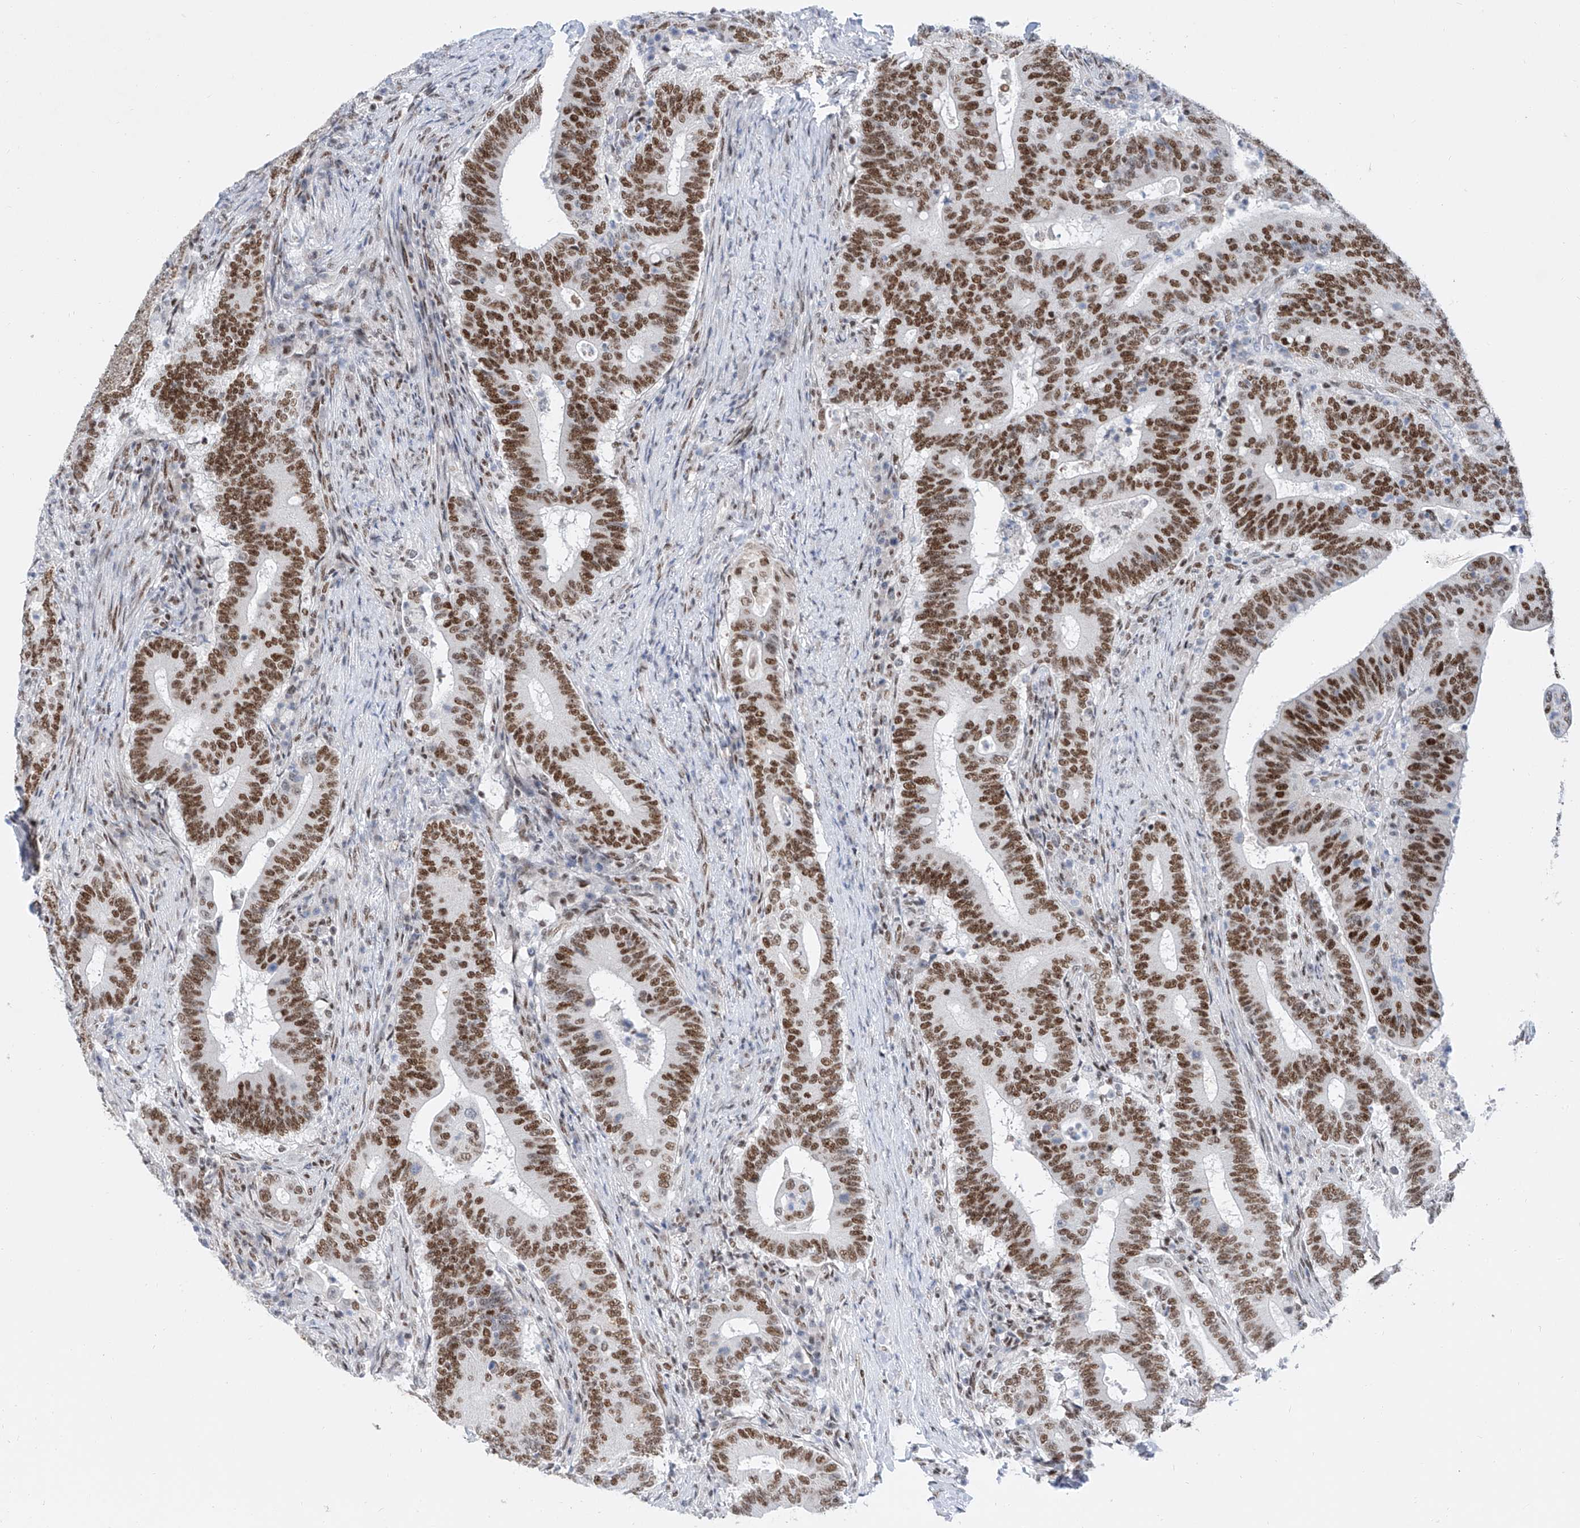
{"staining": {"intensity": "strong", "quantity": ">75%", "location": "nuclear"}, "tissue": "colorectal cancer", "cell_type": "Tumor cells", "image_type": "cancer", "snomed": [{"axis": "morphology", "description": "Adenocarcinoma, NOS"}, {"axis": "topography", "description": "Colon"}], "caption": "Strong nuclear expression for a protein is identified in approximately >75% of tumor cells of adenocarcinoma (colorectal) using IHC.", "gene": "TAF4", "patient": {"sex": "female", "age": 66}}